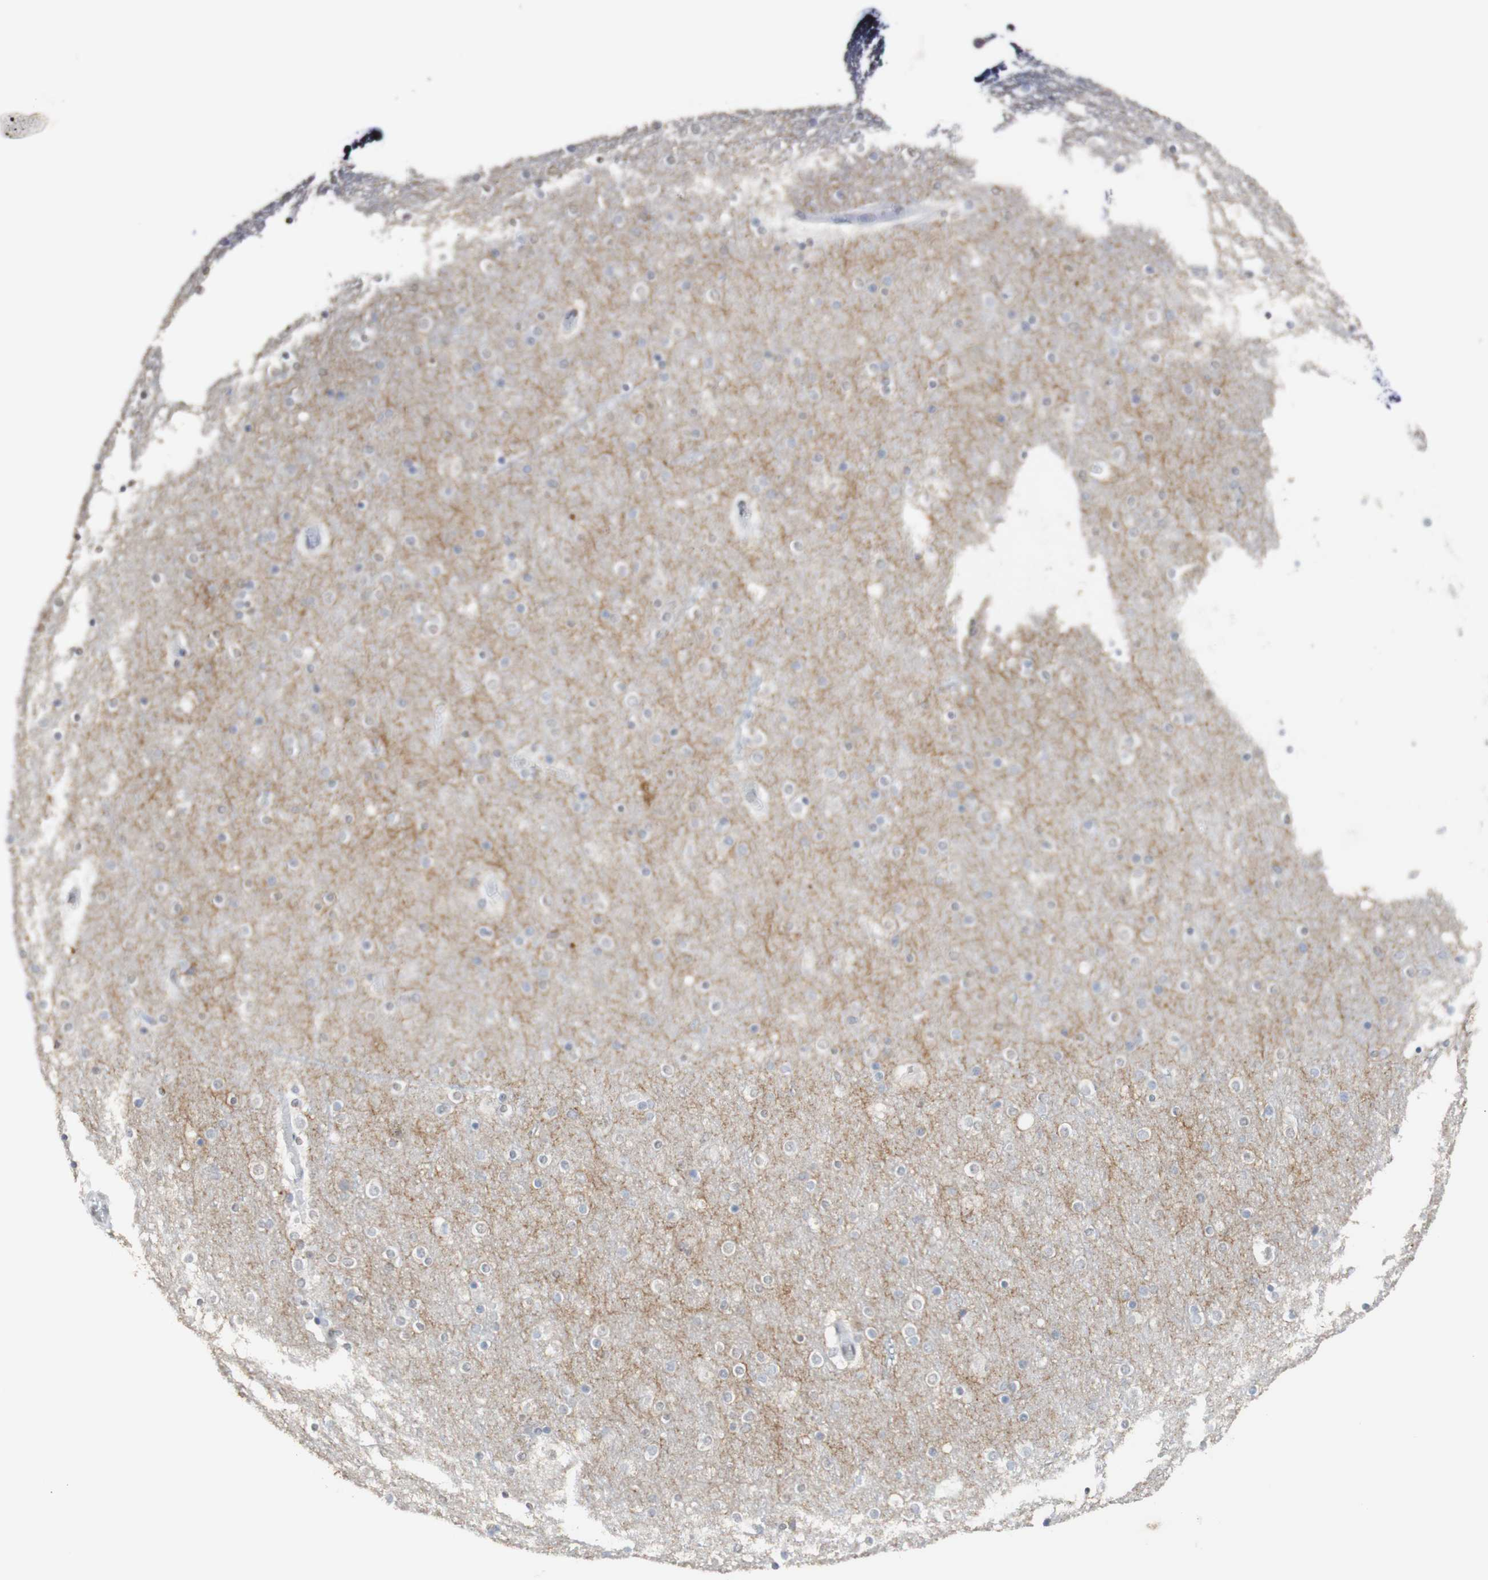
{"staining": {"intensity": "negative", "quantity": "none", "location": "none"}, "tissue": "cerebral cortex", "cell_type": "Endothelial cells", "image_type": "normal", "snomed": [{"axis": "morphology", "description": "Normal tissue, NOS"}, {"axis": "topography", "description": "Cerebral cortex"}], "caption": "Protein analysis of unremarkable cerebral cortex reveals no significant staining in endothelial cells.", "gene": "L1CAM", "patient": {"sex": "female", "age": 54}}